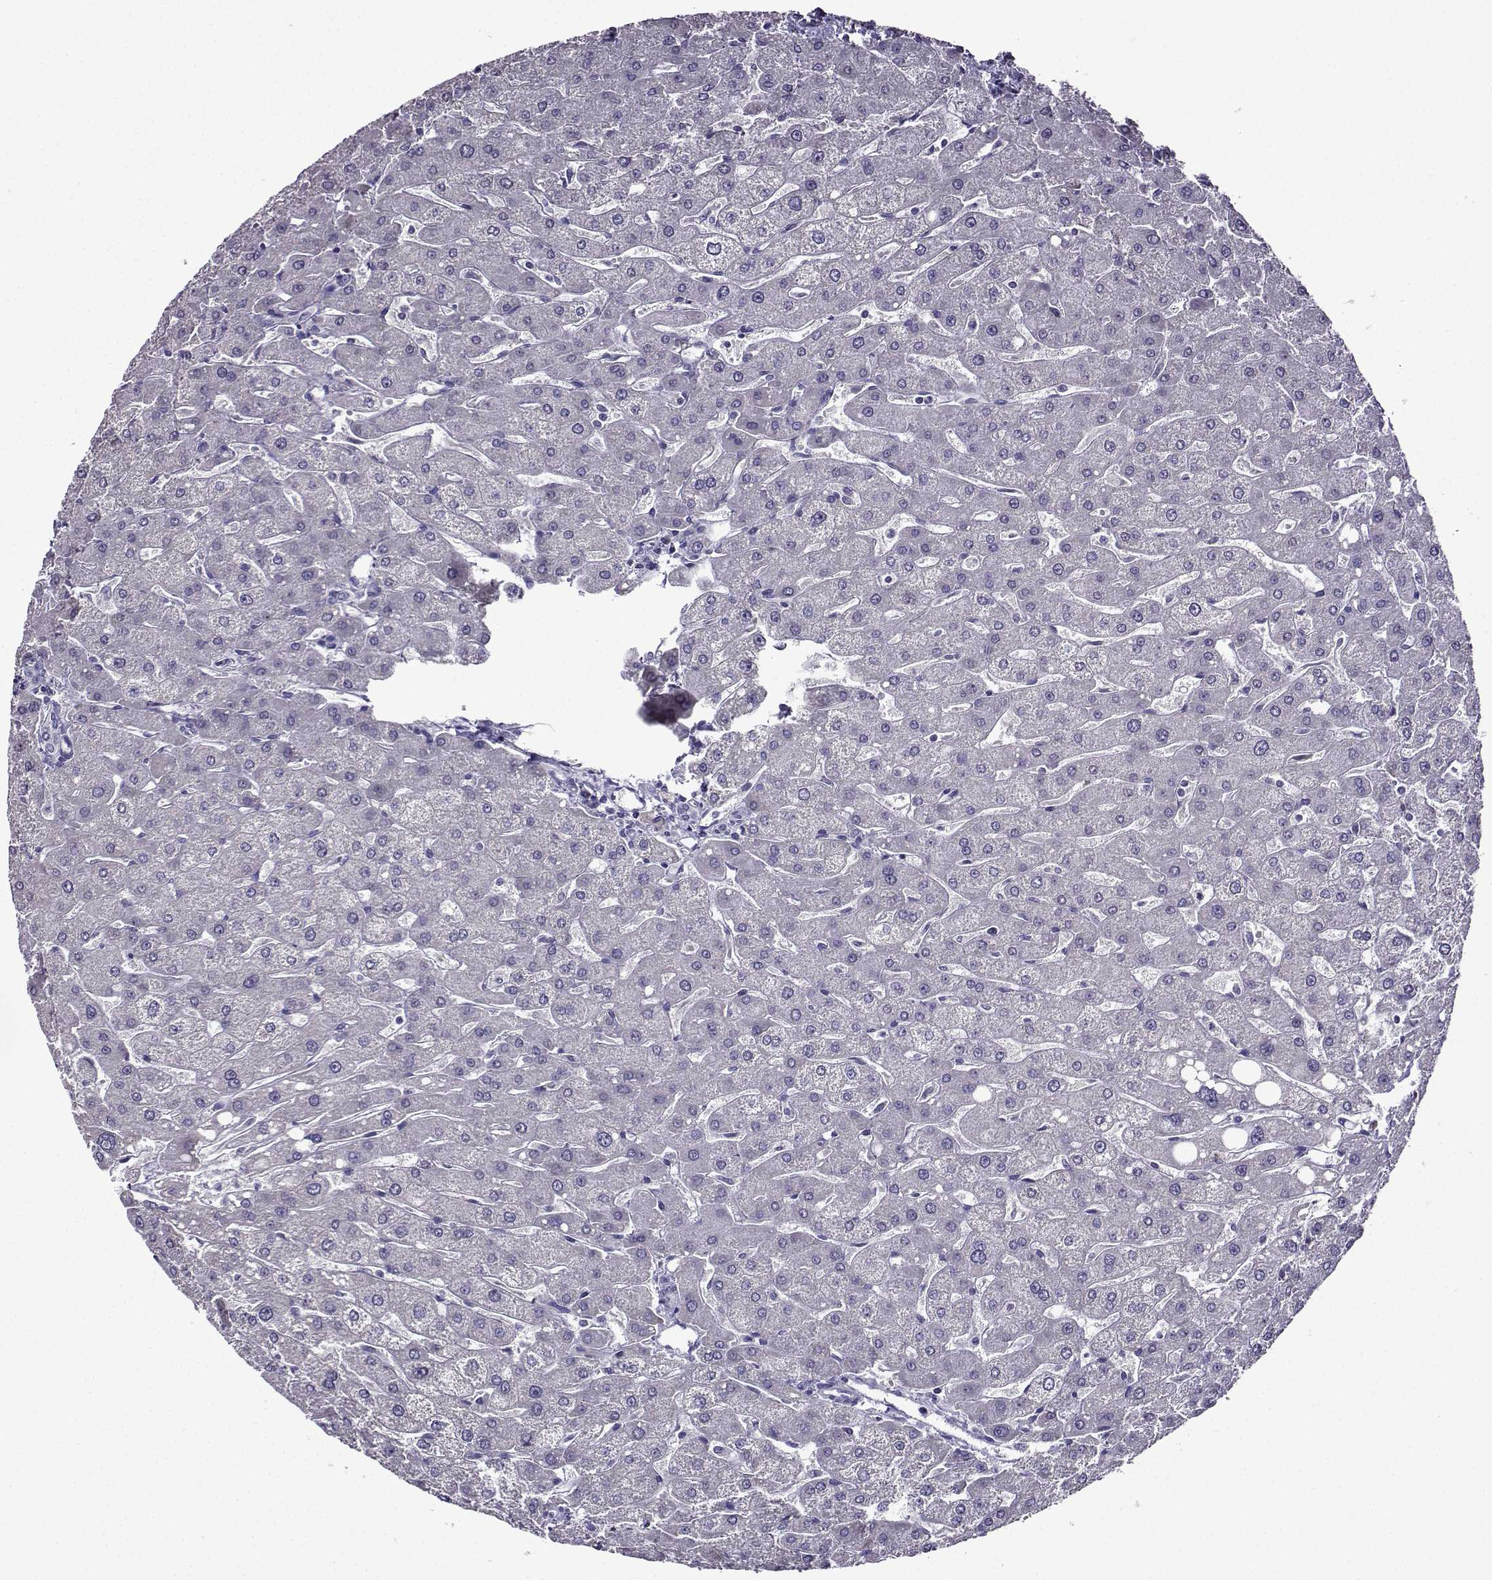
{"staining": {"intensity": "negative", "quantity": "none", "location": "none"}, "tissue": "liver", "cell_type": "Cholangiocytes", "image_type": "normal", "snomed": [{"axis": "morphology", "description": "Normal tissue, NOS"}, {"axis": "topography", "description": "Liver"}], "caption": "DAB (3,3'-diaminobenzidine) immunohistochemical staining of normal liver reveals no significant positivity in cholangiocytes. The staining is performed using DAB (3,3'-diaminobenzidine) brown chromogen with nuclei counter-stained in using hematoxylin.", "gene": "TMEM266", "patient": {"sex": "male", "age": 67}}